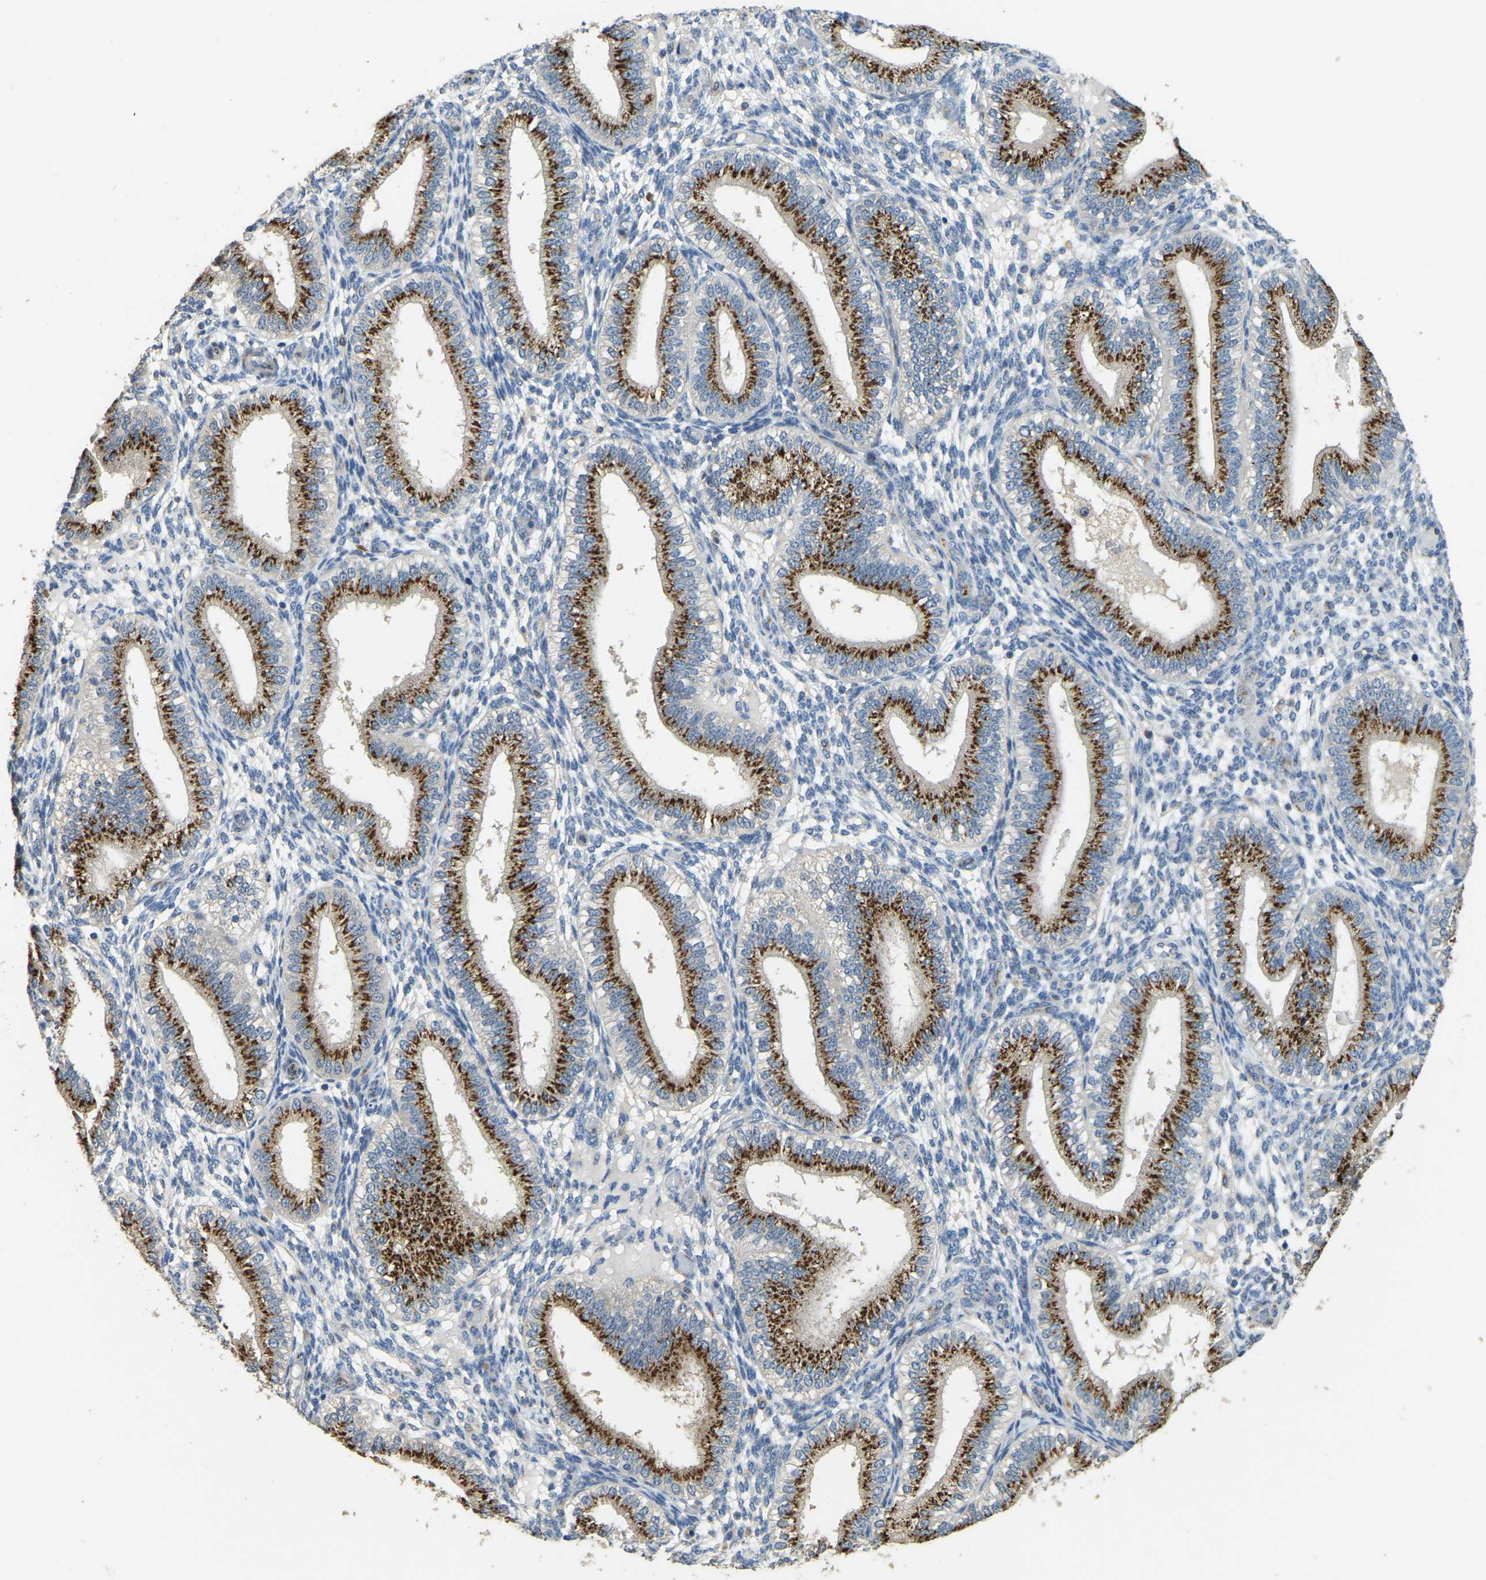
{"staining": {"intensity": "negative", "quantity": "none", "location": "none"}, "tissue": "endometrium", "cell_type": "Cells in endometrial stroma", "image_type": "normal", "snomed": [{"axis": "morphology", "description": "Normal tissue, NOS"}, {"axis": "topography", "description": "Endometrium"}], "caption": "IHC image of unremarkable human endometrium stained for a protein (brown), which exhibits no positivity in cells in endometrial stroma. (DAB (3,3'-diaminobenzidine) immunohistochemistry visualized using brightfield microscopy, high magnification).", "gene": "FAM174A", "patient": {"sex": "female", "age": 39}}